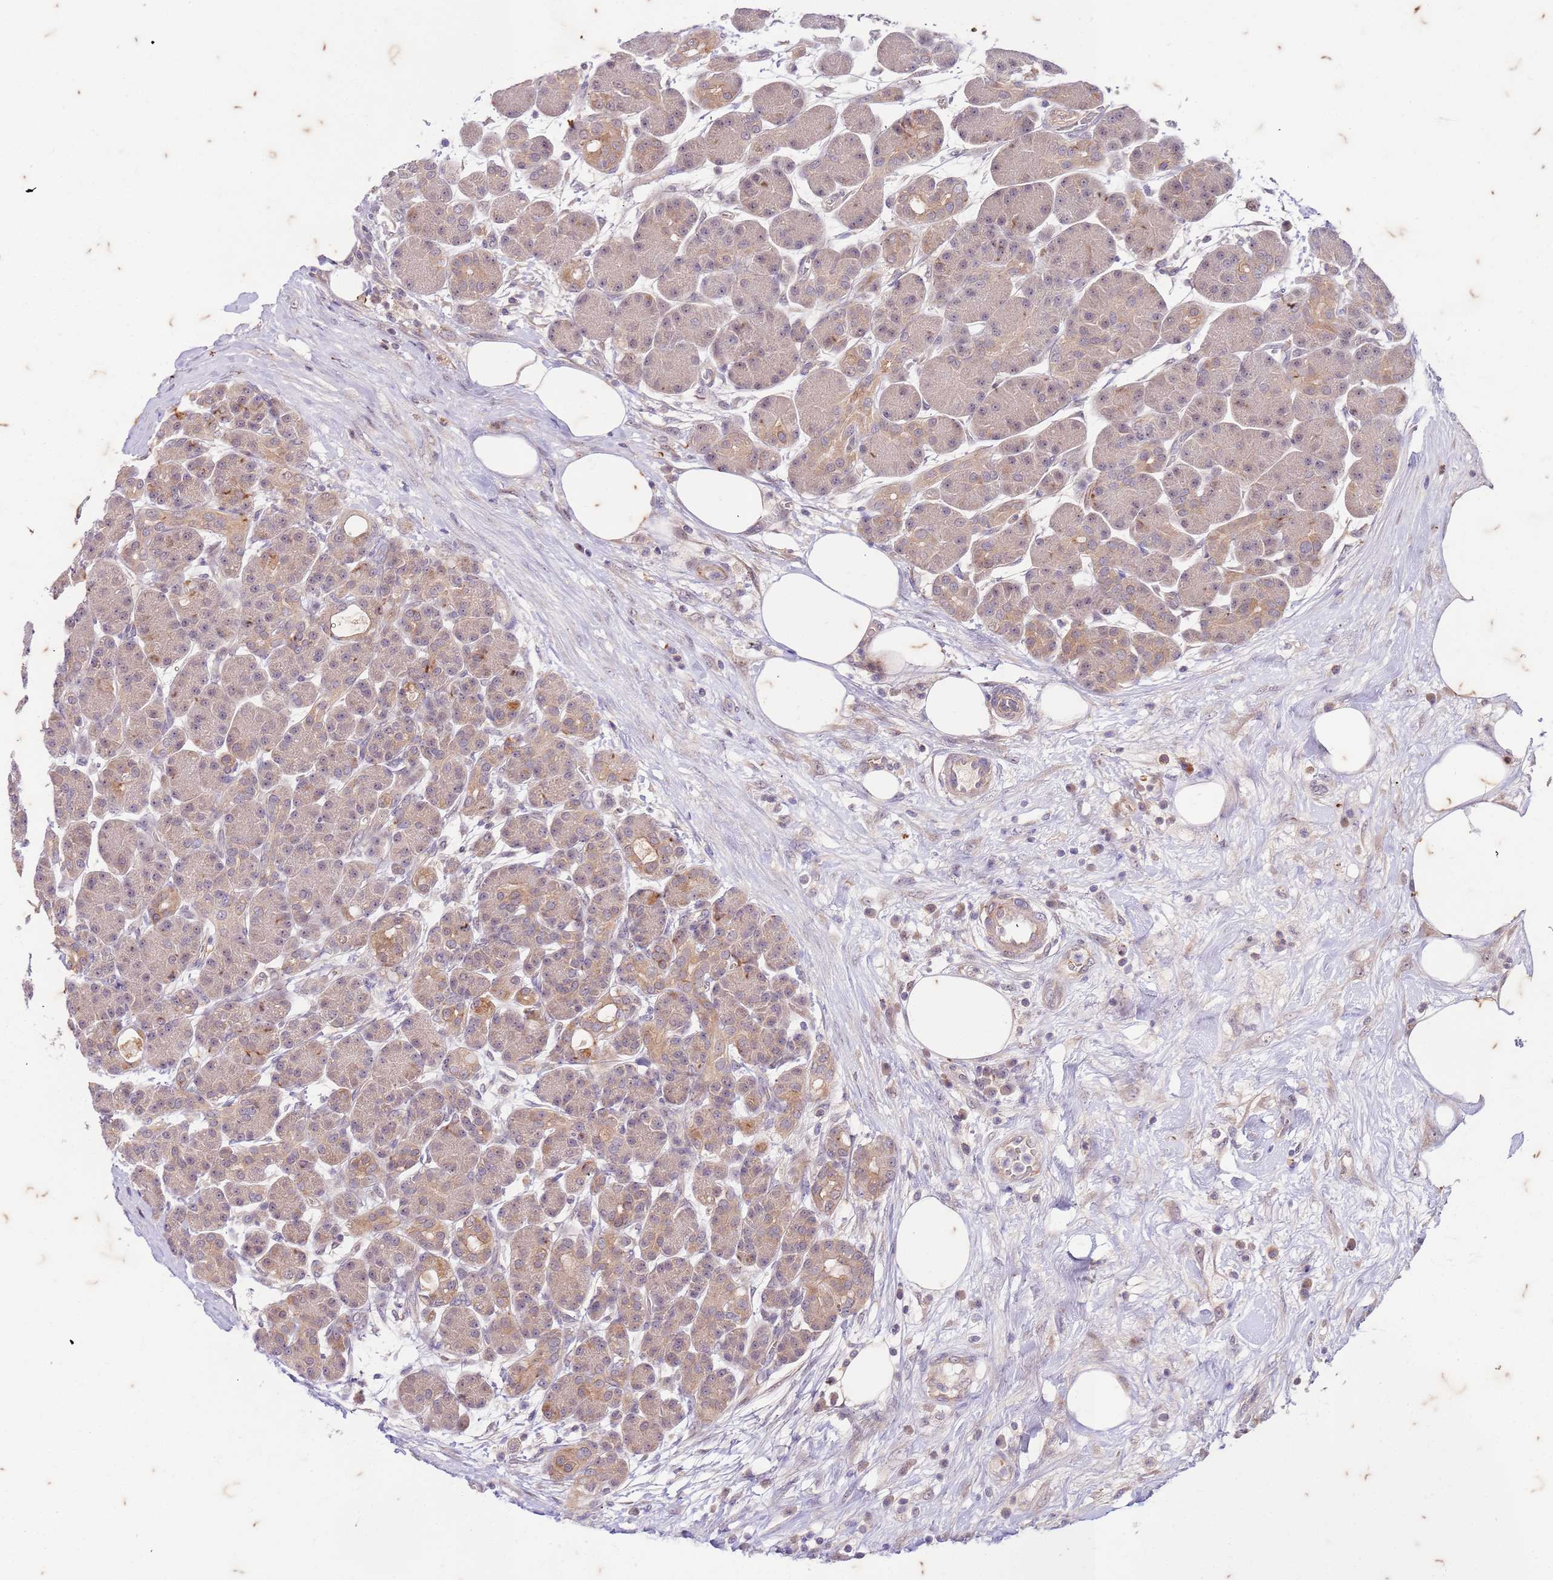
{"staining": {"intensity": "weak", "quantity": "25%-75%", "location": "cytoplasmic/membranous,nuclear"}, "tissue": "pancreas", "cell_type": "Exocrine glandular cells", "image_type": "normal", "snomed": [{"axis": "morphology", "description": "Normal tissue, NOS"}, {"axis": "topography", "description": "Pancreas"}], "caption": "Protein expression analysis of benign pancreas demonstrates weak cytoplasmic/membranous,nuclear positivity in about 25%-75% of exocrine glandular cells. The staining is performed using DAB (3,3'-diaminobenzidine) brown chromogen to label protein expression. The nuclei are counter-stained blue using hematoxylin.", "gene": "RAPGEF3", "patient": {"sex": "male", "age": 63}}